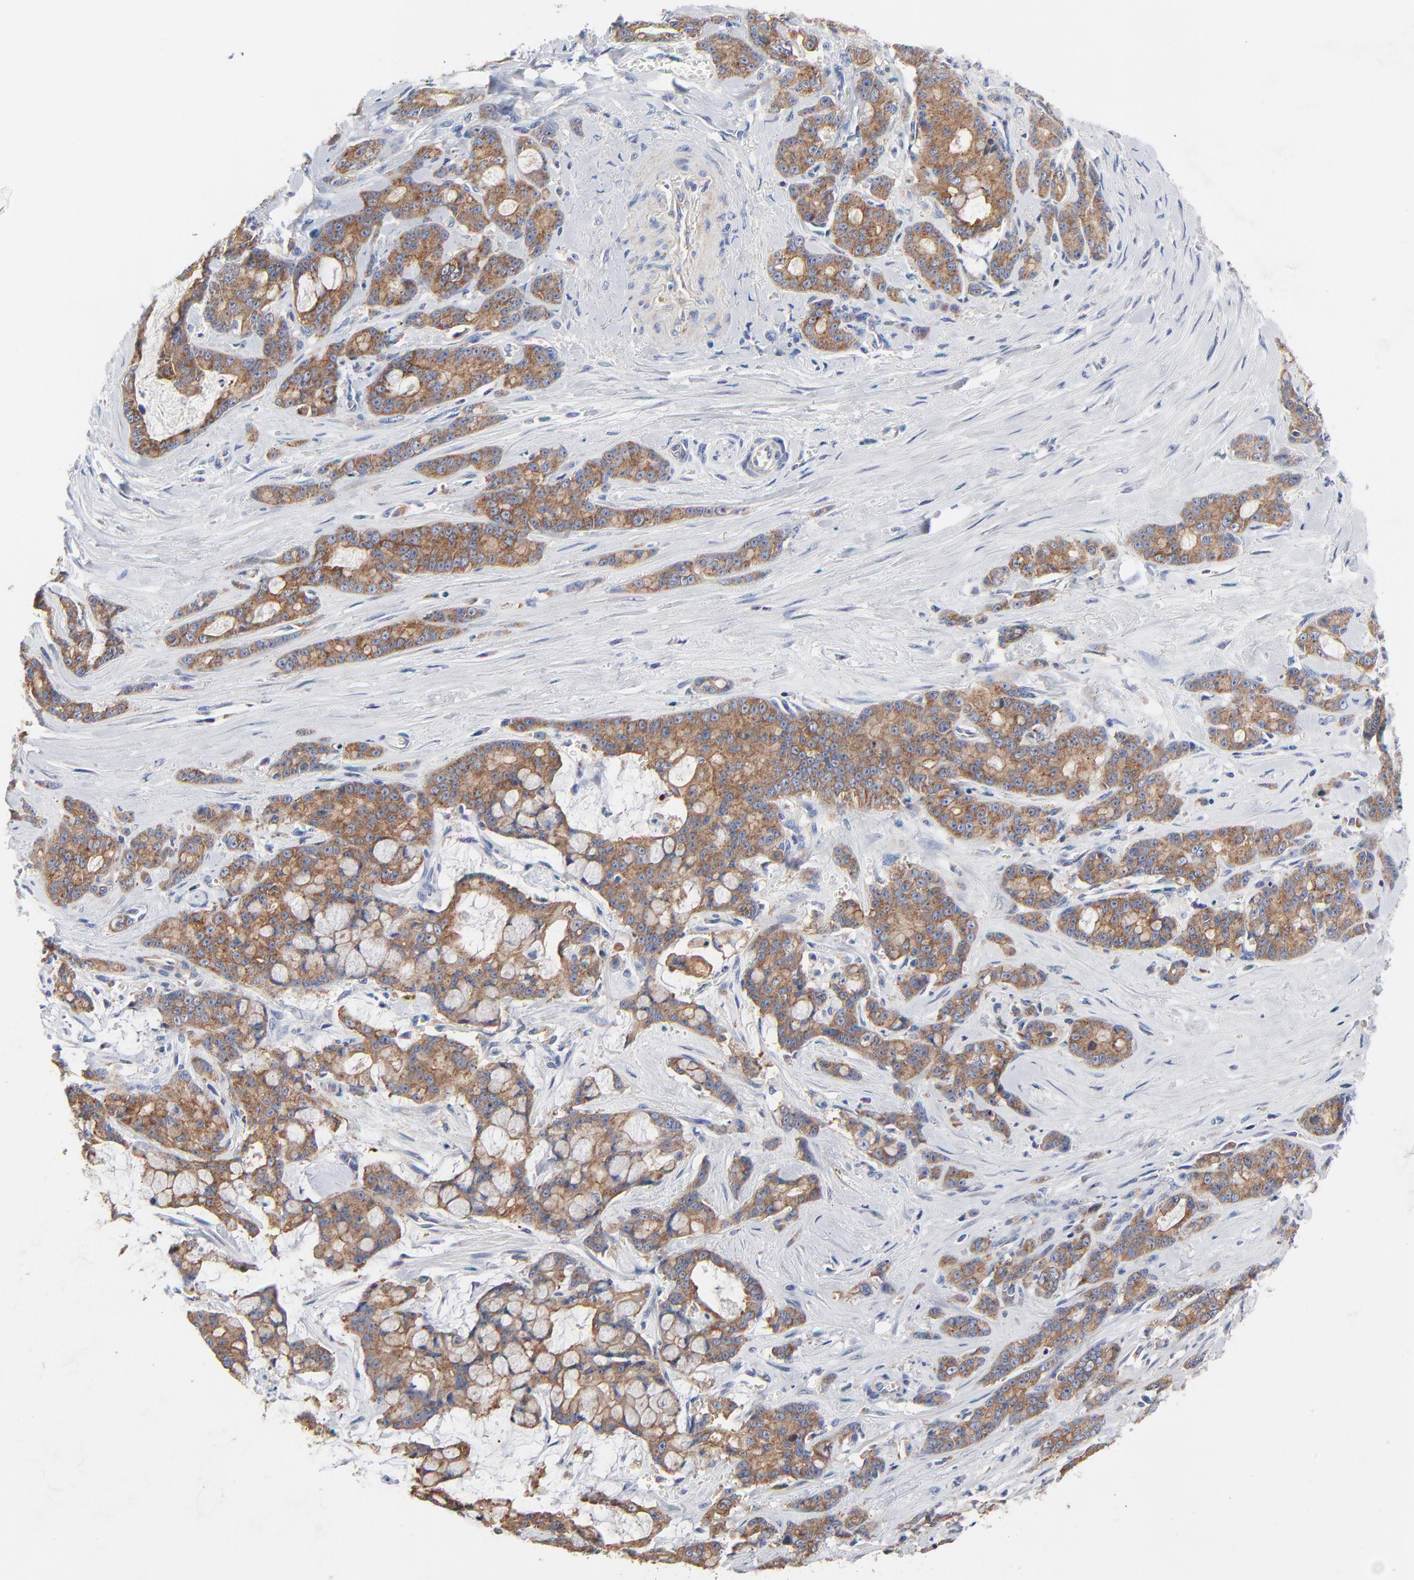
{"staining": {"intensity": "strong", "quantity": ">75%", "location": "cytoplasmic/membranous"}, "tissue": "pancreatic cancer", "cell_type": "Tumor cells", "image_type": "cancer", "snomed": [{"axis": "morphology", "description": "Adenocarcinoma, NOS"}, {"axis": "topography", "description": "Pancreas"}], "caption": "Adenocarcinoma (pancreatic) stained for a protein shows strong cytoplasmic/membranous positivity in tumor cells.", "gene": "CD2AP", "patient": {"sex": "female", "age": 73}}